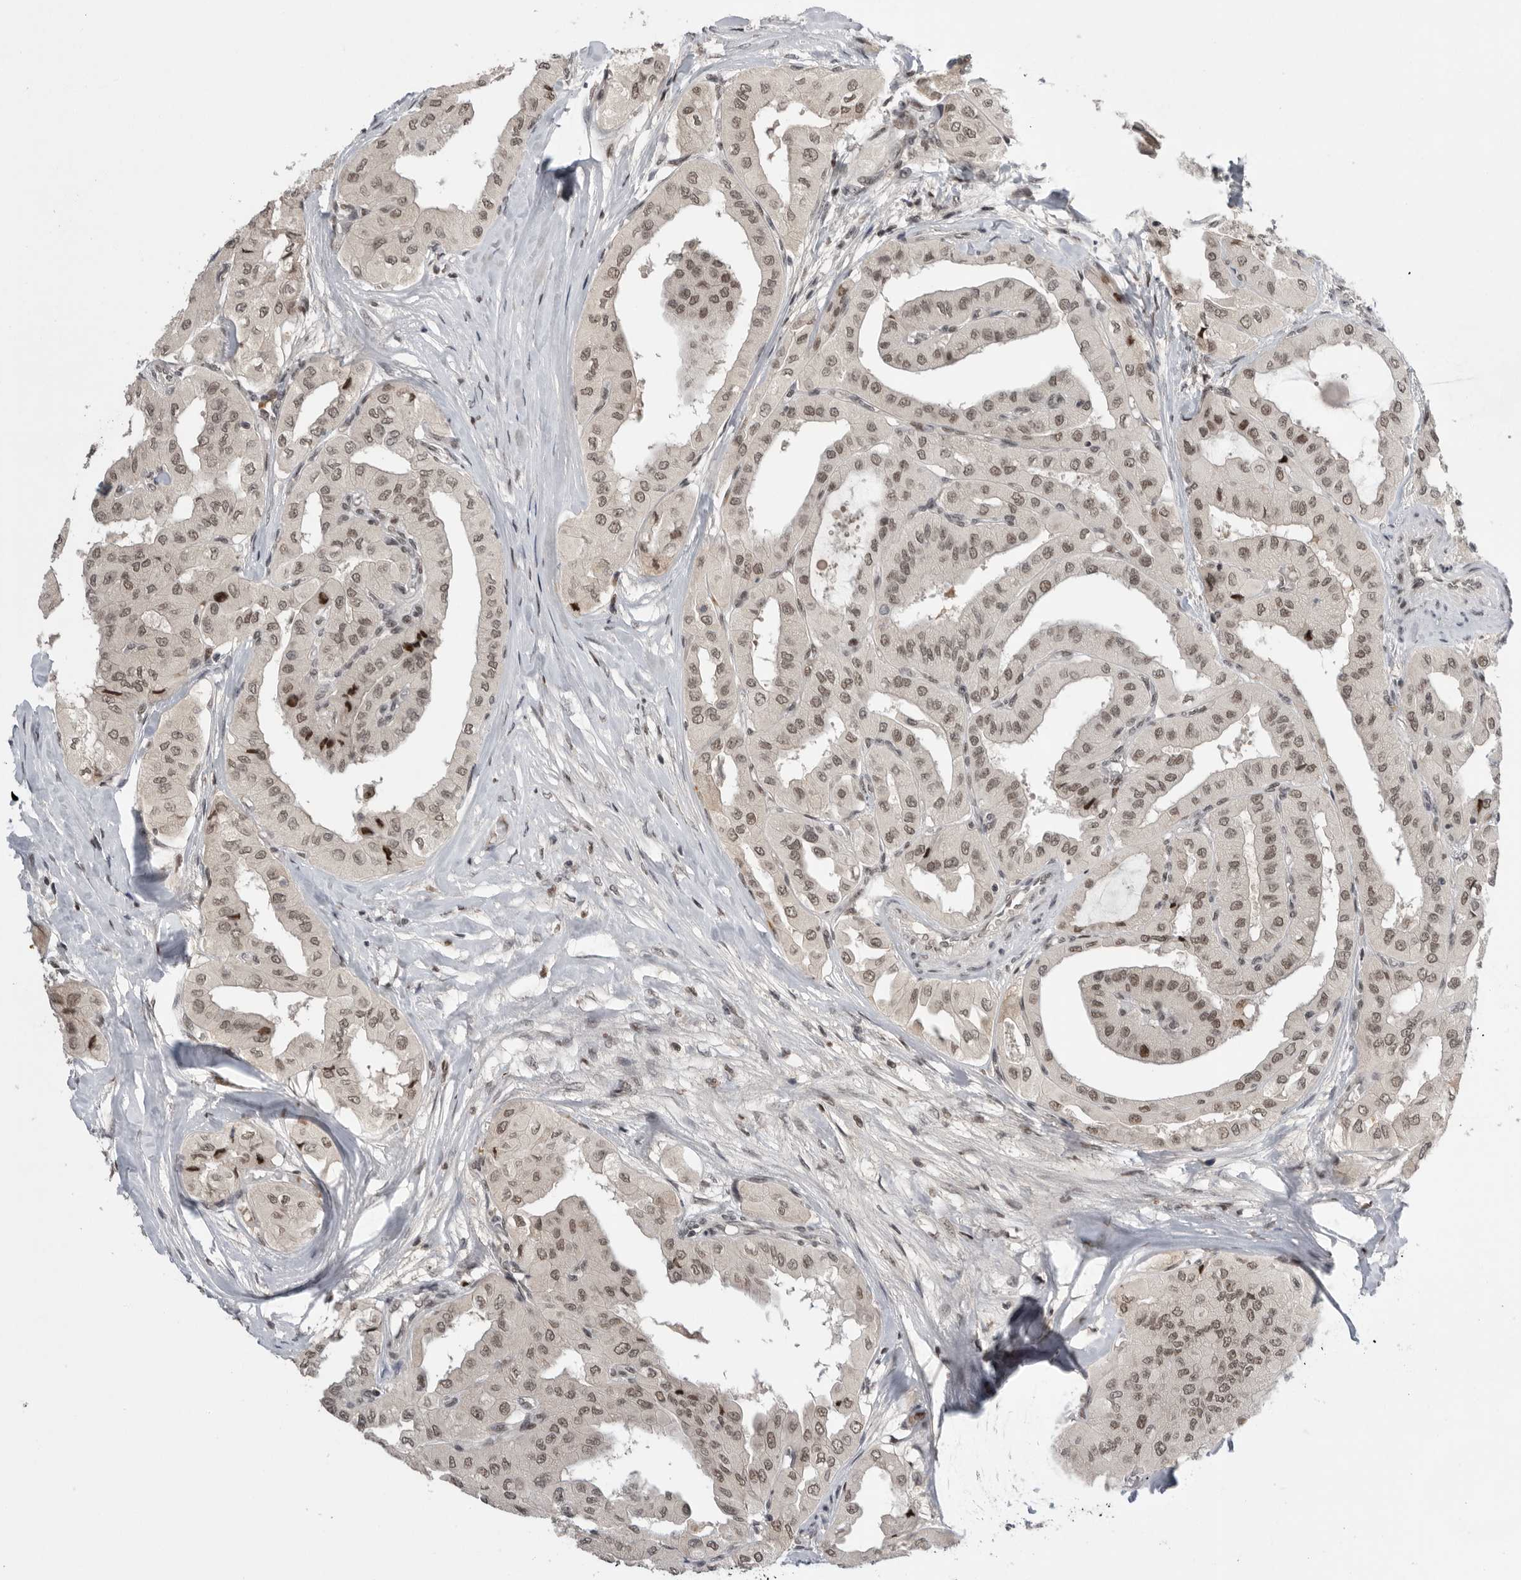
{"staining": {"intensity": "weak", "quantity": ">75%", "location": "nuclear"}, "tissue": "thyroid cancer", "cell_type": "Tumor cells", "image_type": "cancer", "snomed": [{"axis": "morphology", "description": "Papillary adenocarcinoma, NOS"}, {"axis": "topography", "description": "Thyroid gland"}], "caption": "Weak nuclear protein positivity is identified in approximately >75% of tumor cells in papillary adenocarcinoma (thyroid). Nuclei are stained in blue.", "gene": "POU5F1", "patient": {"sex": "female", "age": 59}}